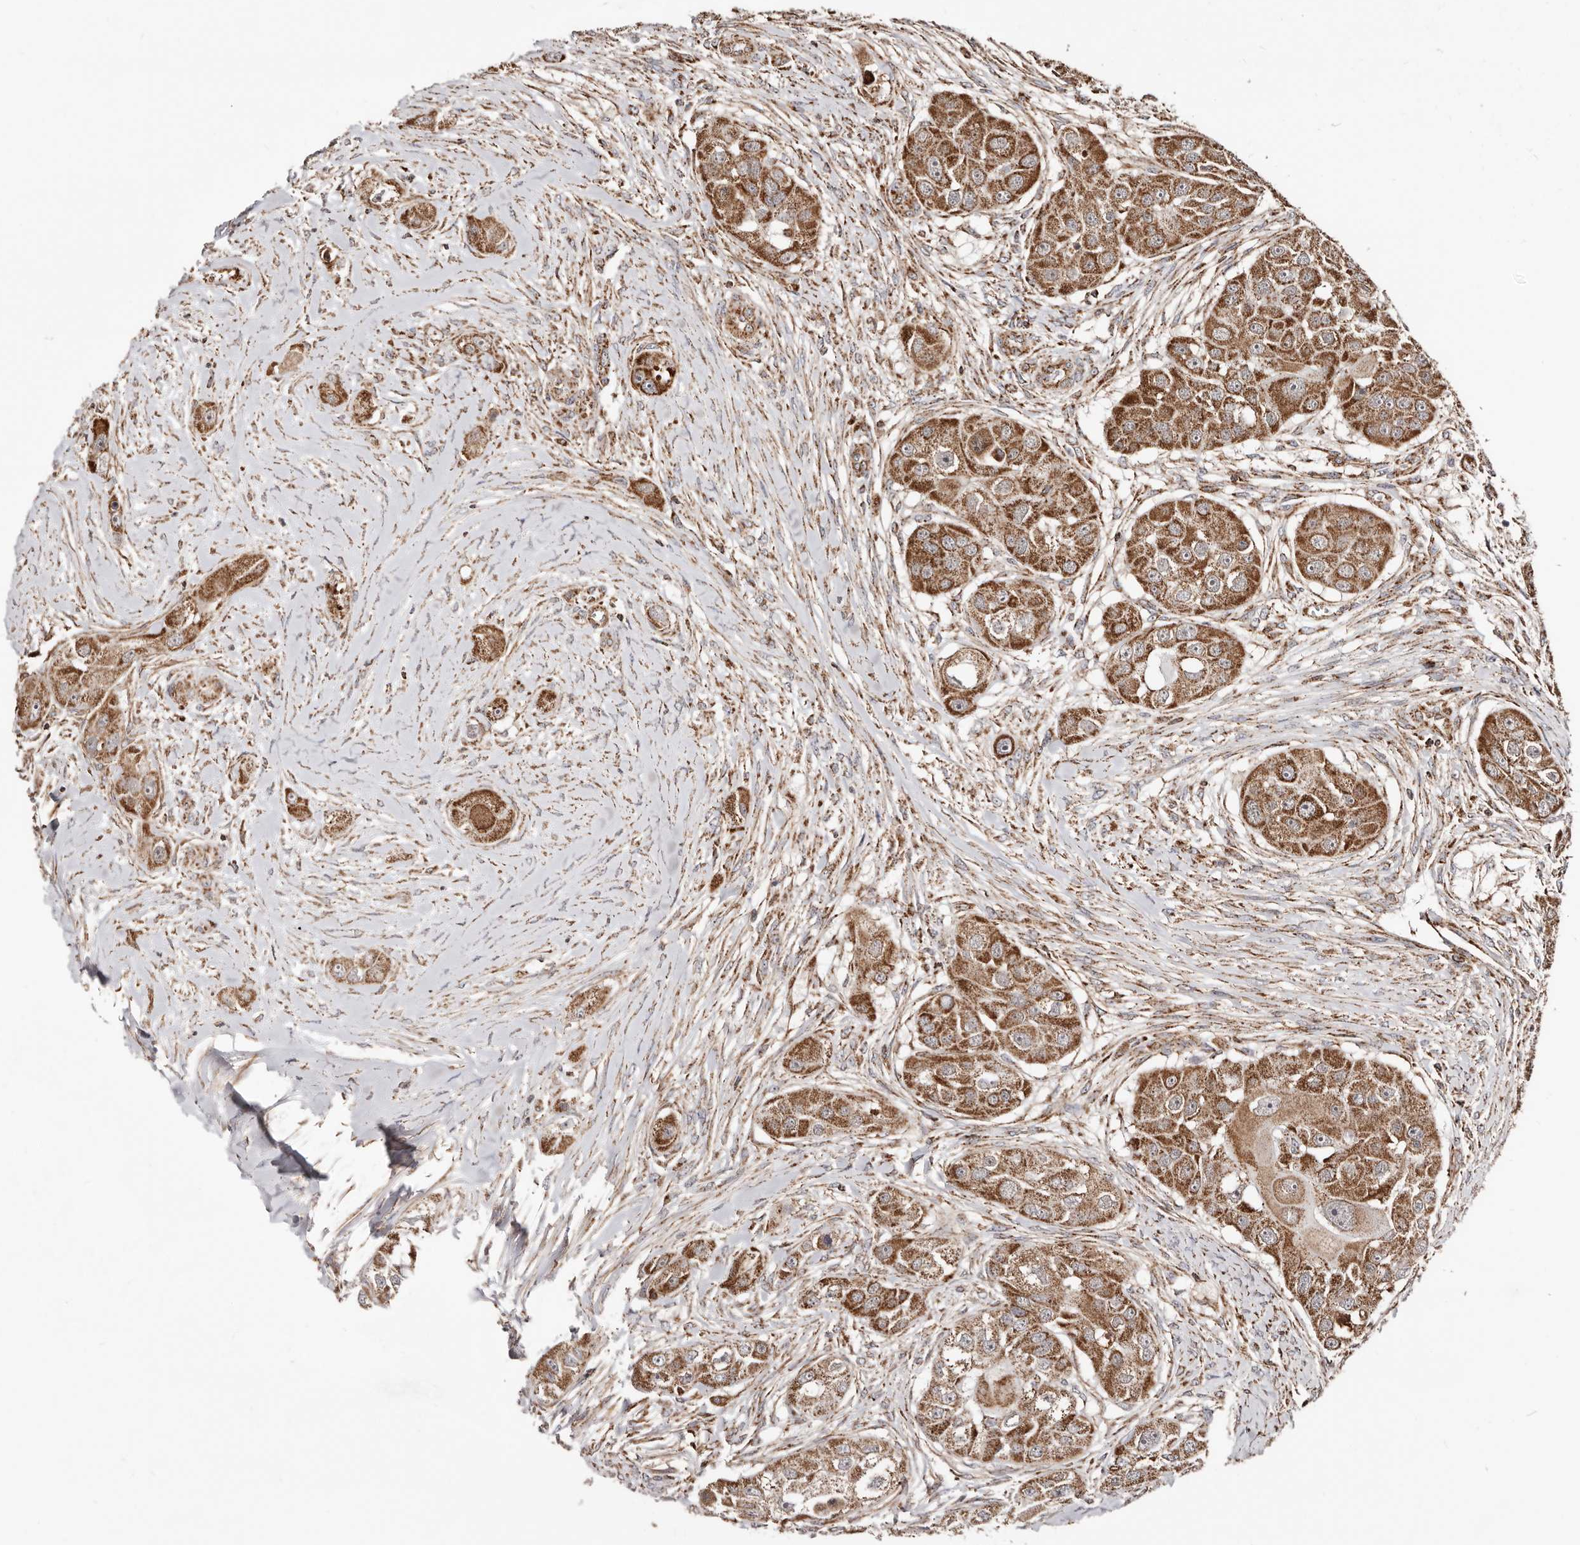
{"staining": {"intensity": "moderate", "quantity": ">75%", "location": "cytoplasmic/membranous"}, "tissue": "head and neck cancer", "cell_type": "Tumor cells", "image_type": "cancer", "snomed": [{"axis": "morphology", "description": "Normal tissue, NOS"}, {"axis": "morphology", "description": "Squamous cell carcinoma, NOS"}, {"axis": "topography", "description": "Skeletal muscle"}, {"axis": "topography", "description": "Head-Neck"}], "caption": "Immunohistochemistry (IHC) photomicrograph of head and neck cancer (squamous cell carcinoma) stained for a protein (brown), which displays medium levels of moderate cytoplasmic/membranous positivity in about >75% of tumor cells.", "gene": "PRKACB", "patient": {"sex": "male", "age": 51}}